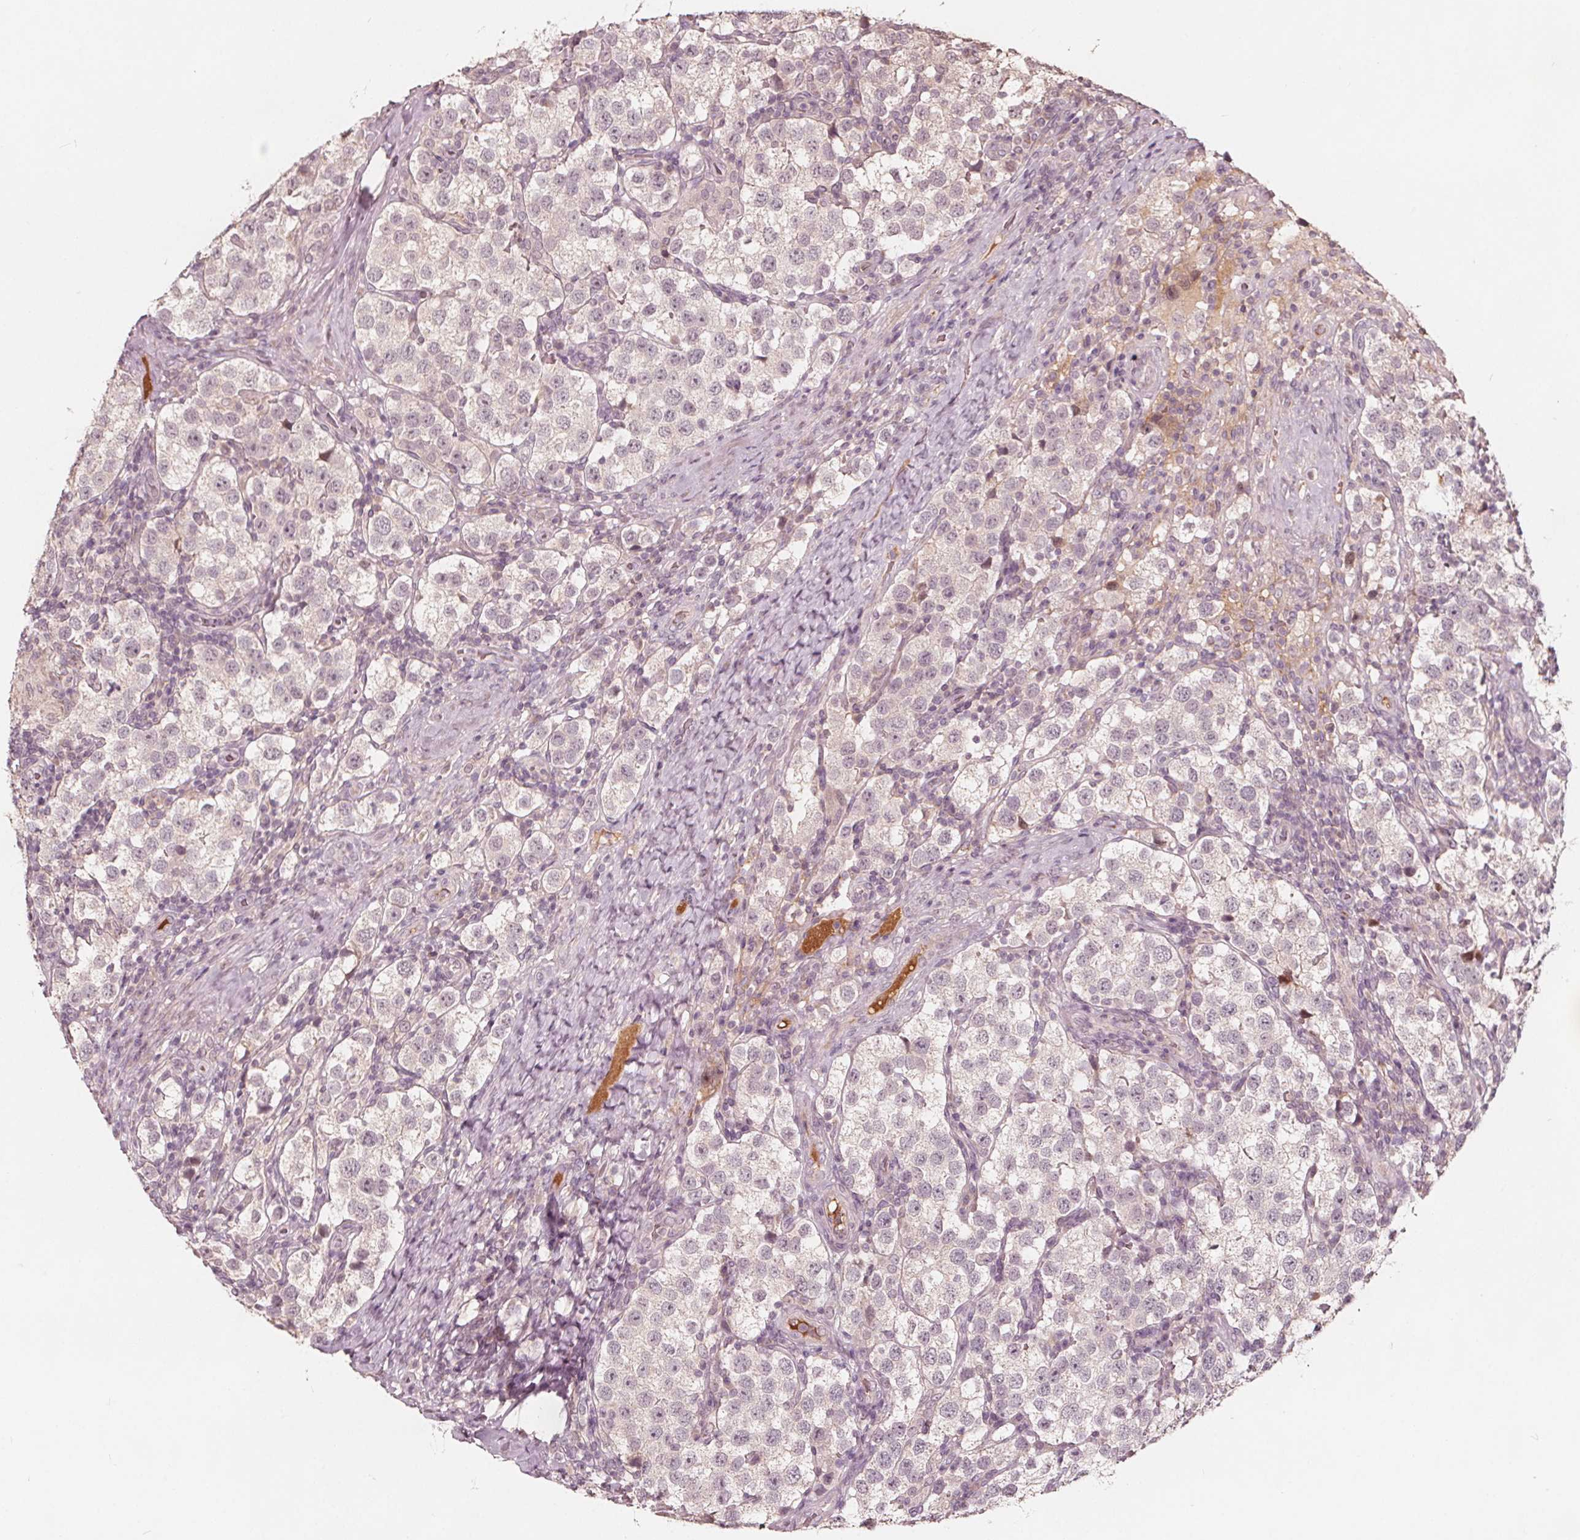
{"staining": {"intensity": "negative", "quantity": "none", "location": "none"}, "tissue": "testis cancer", "cell_type": "Tumor cells", "image_type": "cancer", "snomed": [{"axis": "morphology", "description": "Seminoma, NOS"}, {"axis": "topography", "description": "Testis"}], "caption": "Immunohistochemistry (IHC) histopathology image of testis cancer stained for a protein (brown), which demonstrates no positivity in tumor cells.", "gene": "NPC1L1", "patient": {"sex": "male", "age": 37}}